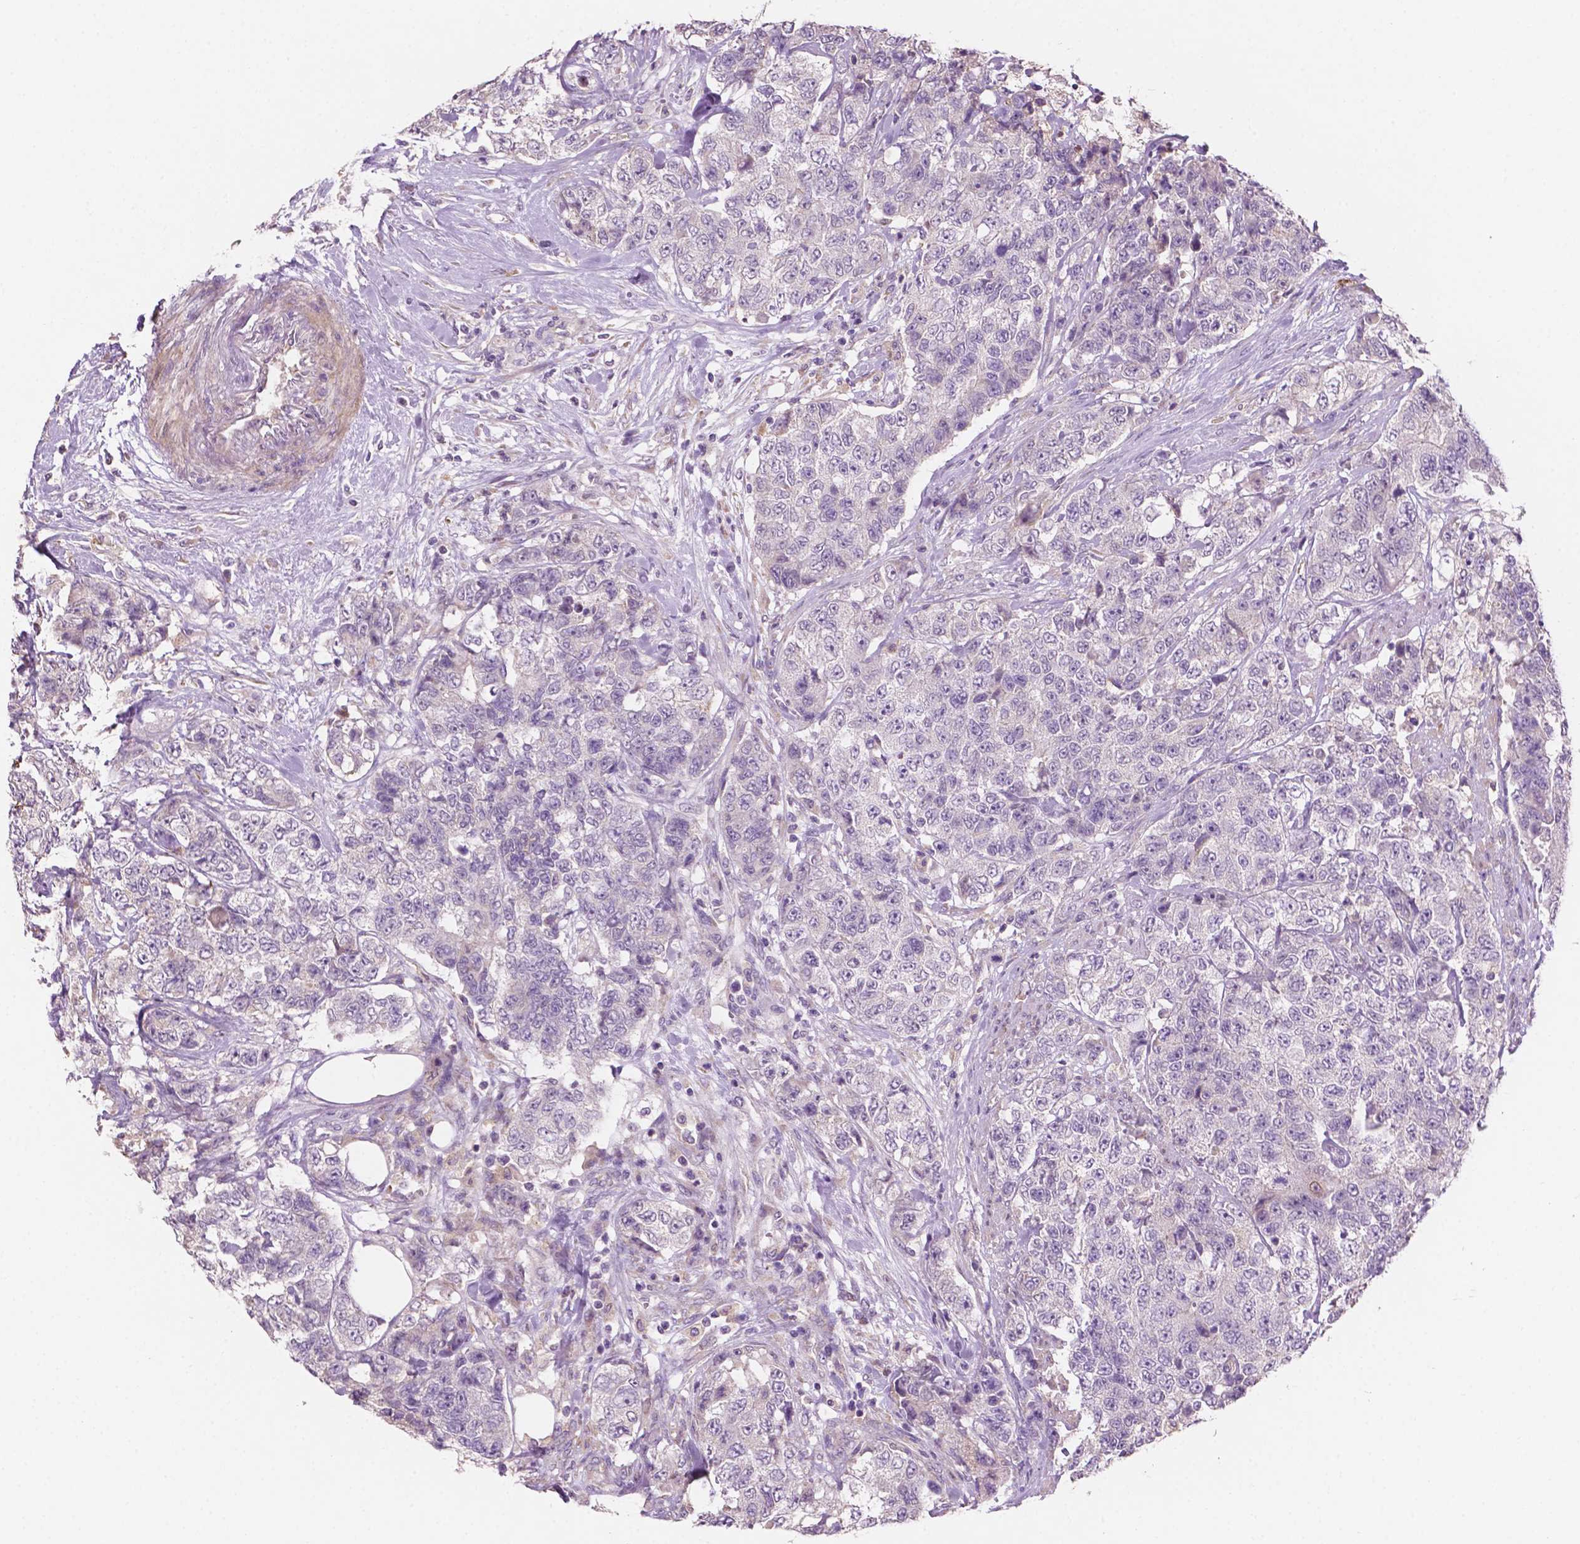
{"staining": {"intensity": "negative", "quantity": "none", "location": "none"}, "tissue": "urothelial cancer", "cell_type": "Tumor cells", "image_type": "cancer", "snomed": [{"axis": "morphology", "description": "Urothelial carcinoma, High grade"}, {"axis": "topography", "description": "Urinary bladder"}], "caption": "High-grade urothelial carcinoma was stained to show a protein in brown. There is no significant expression in tumor cells.", "gene": "LRP1B", "patient": {"sex": "female", "age": 78}}